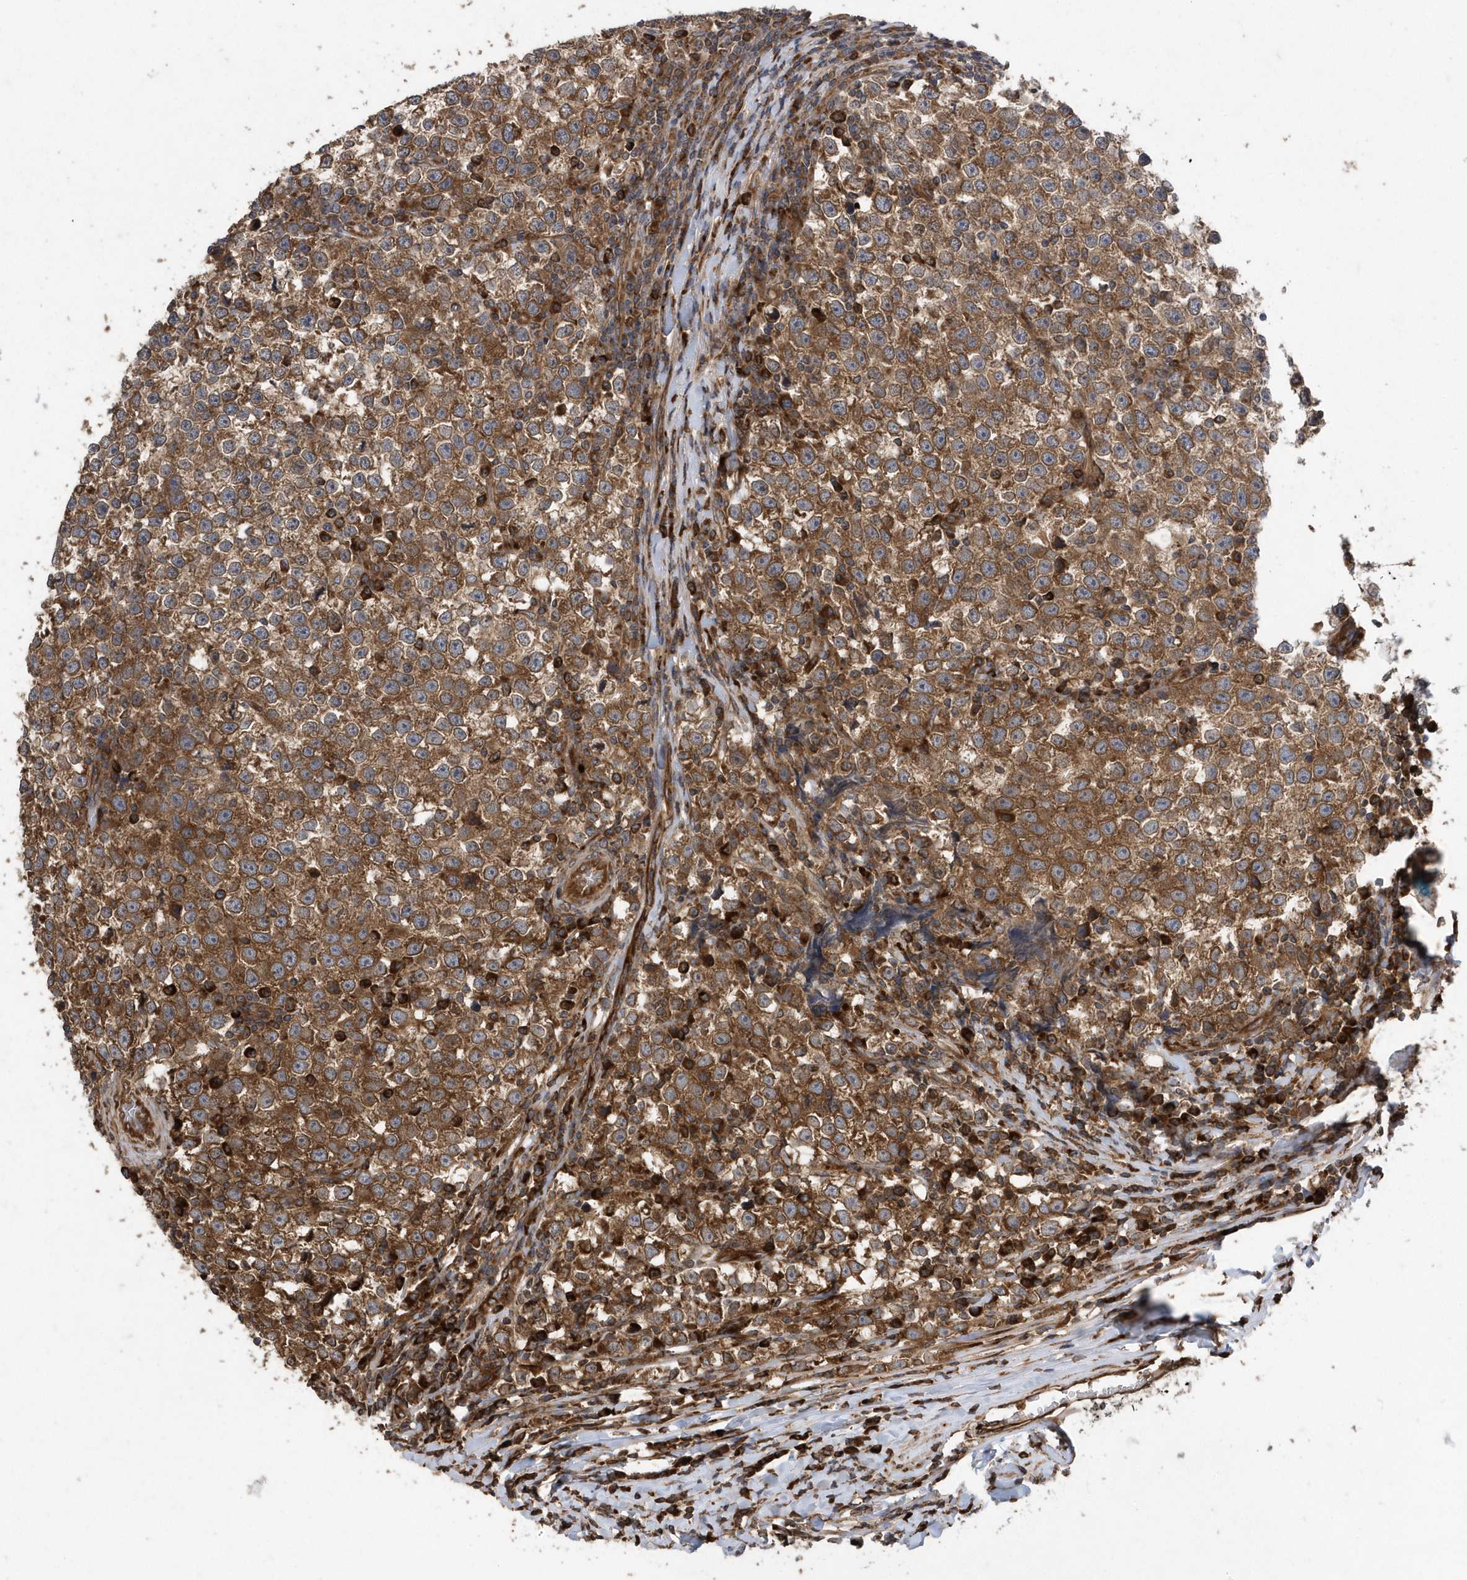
{"staining": {"intensity": "moderate", "quantity": ">75%", "location": "cytoplasmic/membranous"}, "tissue": "testis cancer", "cell_type": "Tumor cells", "image_type": "cancer", "snomed": [{"axis": "morphology", "description": "Normal tissue, NOS"}, {"axis": "morphology", "description": "Seminoma, NOS"}, {"axis": "topography", "description": "Testis"}], "caption": "Tumor cells show moderate cytoplasmic/membranous staining in approximately >75% of cells in seminoma (testis).", "gene": "WASHC5", "patient": {"sex": "male", "age": 43}}